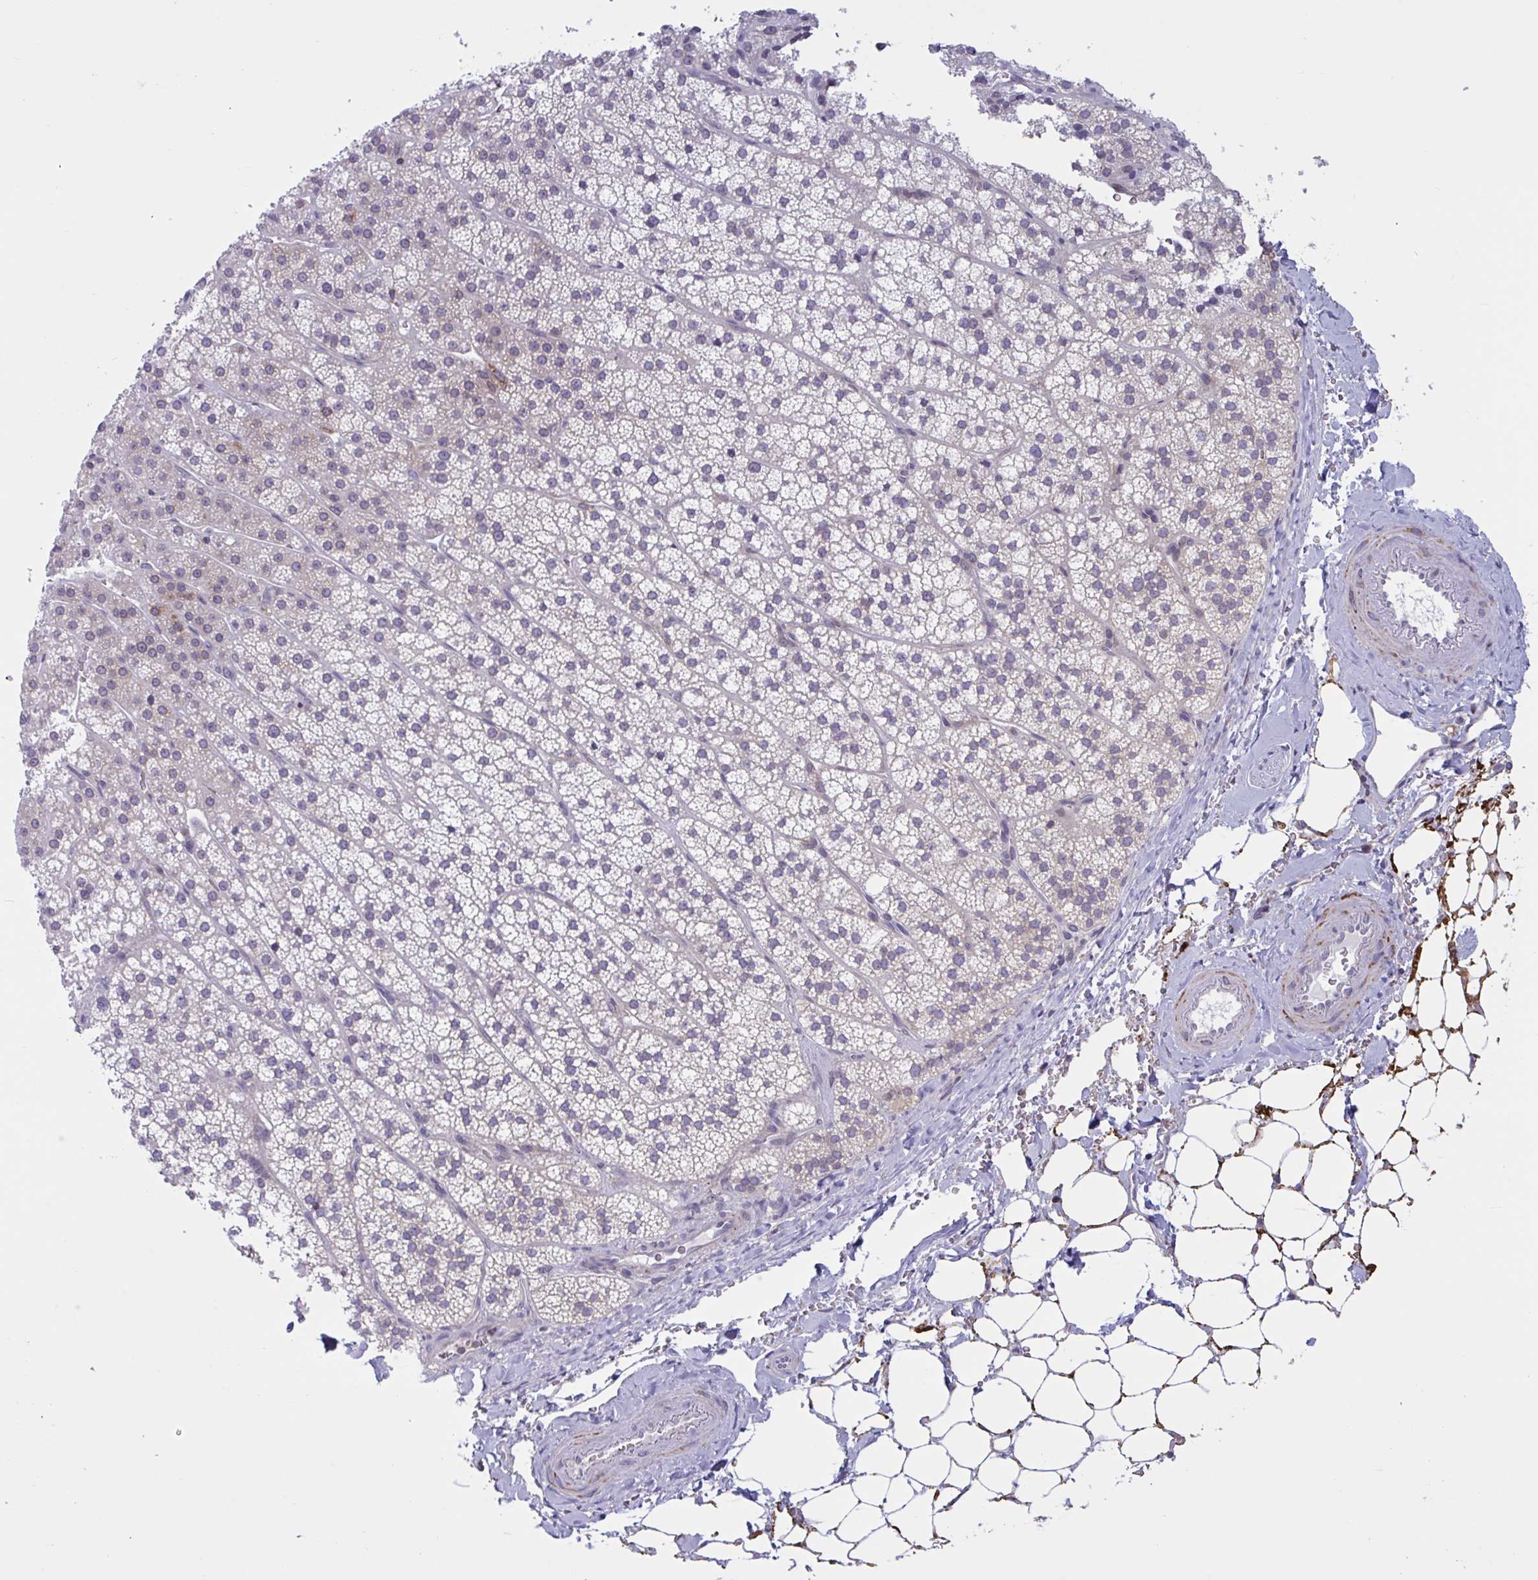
{"staining": {"intensity": "moderate", "quantity": "<25%", "location": "cytoplasmic/membranous"}, "tissue": "adrenal gland", "cell_type": "Glandular cells", "image_type": "normal", "snomed": [{"axis": "morphology", "description": "Normal tissue, NOS"}, {"axis": "topography", "description": "Adrenal gland"}], "caption": "There is low levels of moderate cytoplasmic/membranous positivity in glandular cells of unremarkable adrenal gland, as demonstrated by immunohistochemical staining (brown color).", "gene": "TANK", "patient": {"sex": "male", "age": 53}}